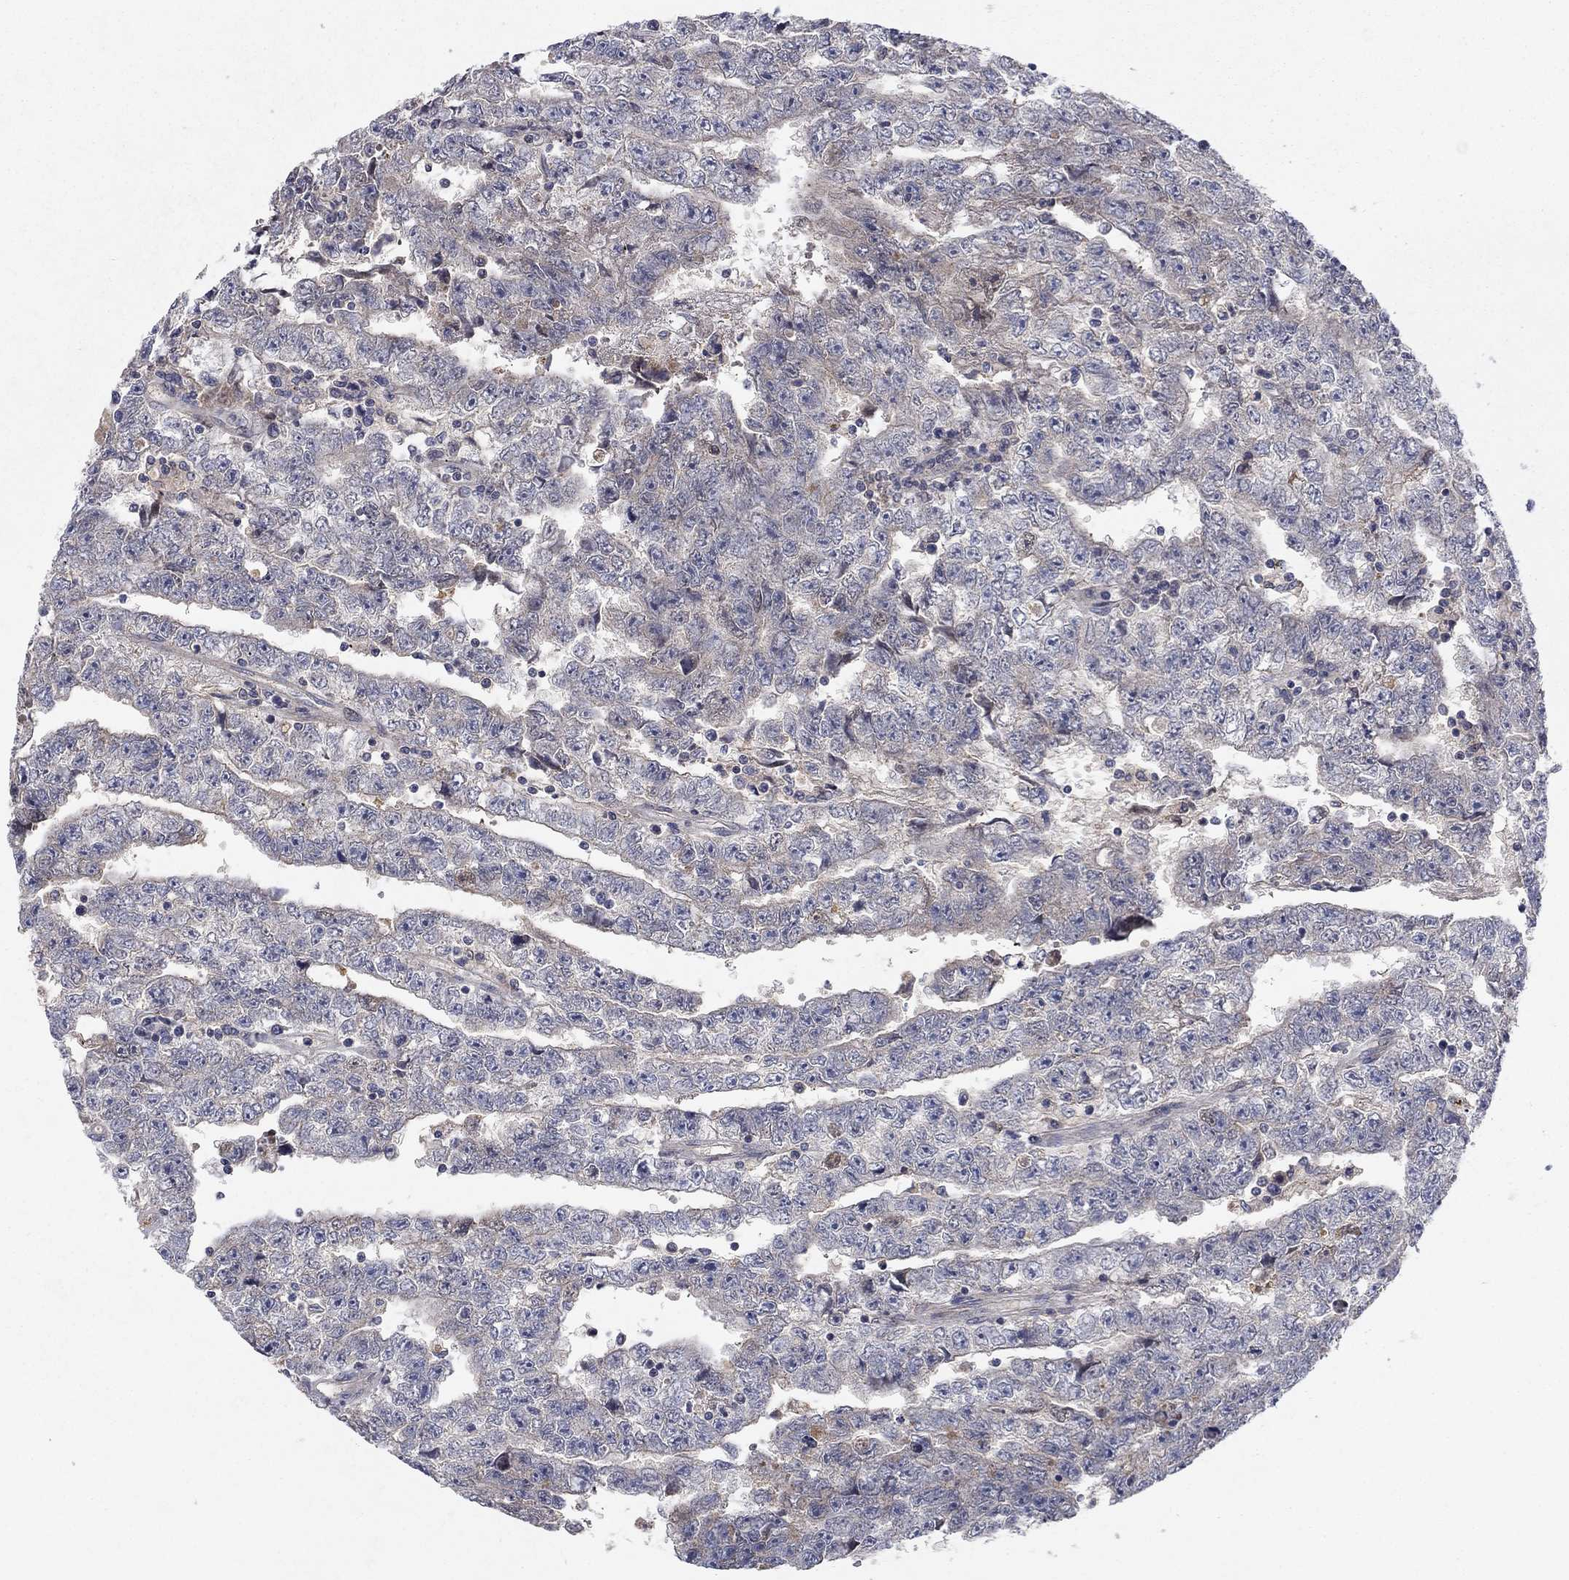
{"staining": {"intensity": "weak", "quantity": "<25%", "location": "cytoplasmic/membranous"}, "tissue": "testis cancer", "cell_type": "Tumor cells", "image_type": "cancer", "snomed": [{"axis": "morphology", "description": "Carcinoma, Embryonal, NOS"}, {"axis": "topography", "description": "Testis"}], "caption": "Histopathology image shows no protein staining in tumor cells of testis embryonal carcinoma tissue.", "gene": "IL4", "patient": {"sex": "male", "age": 25}}